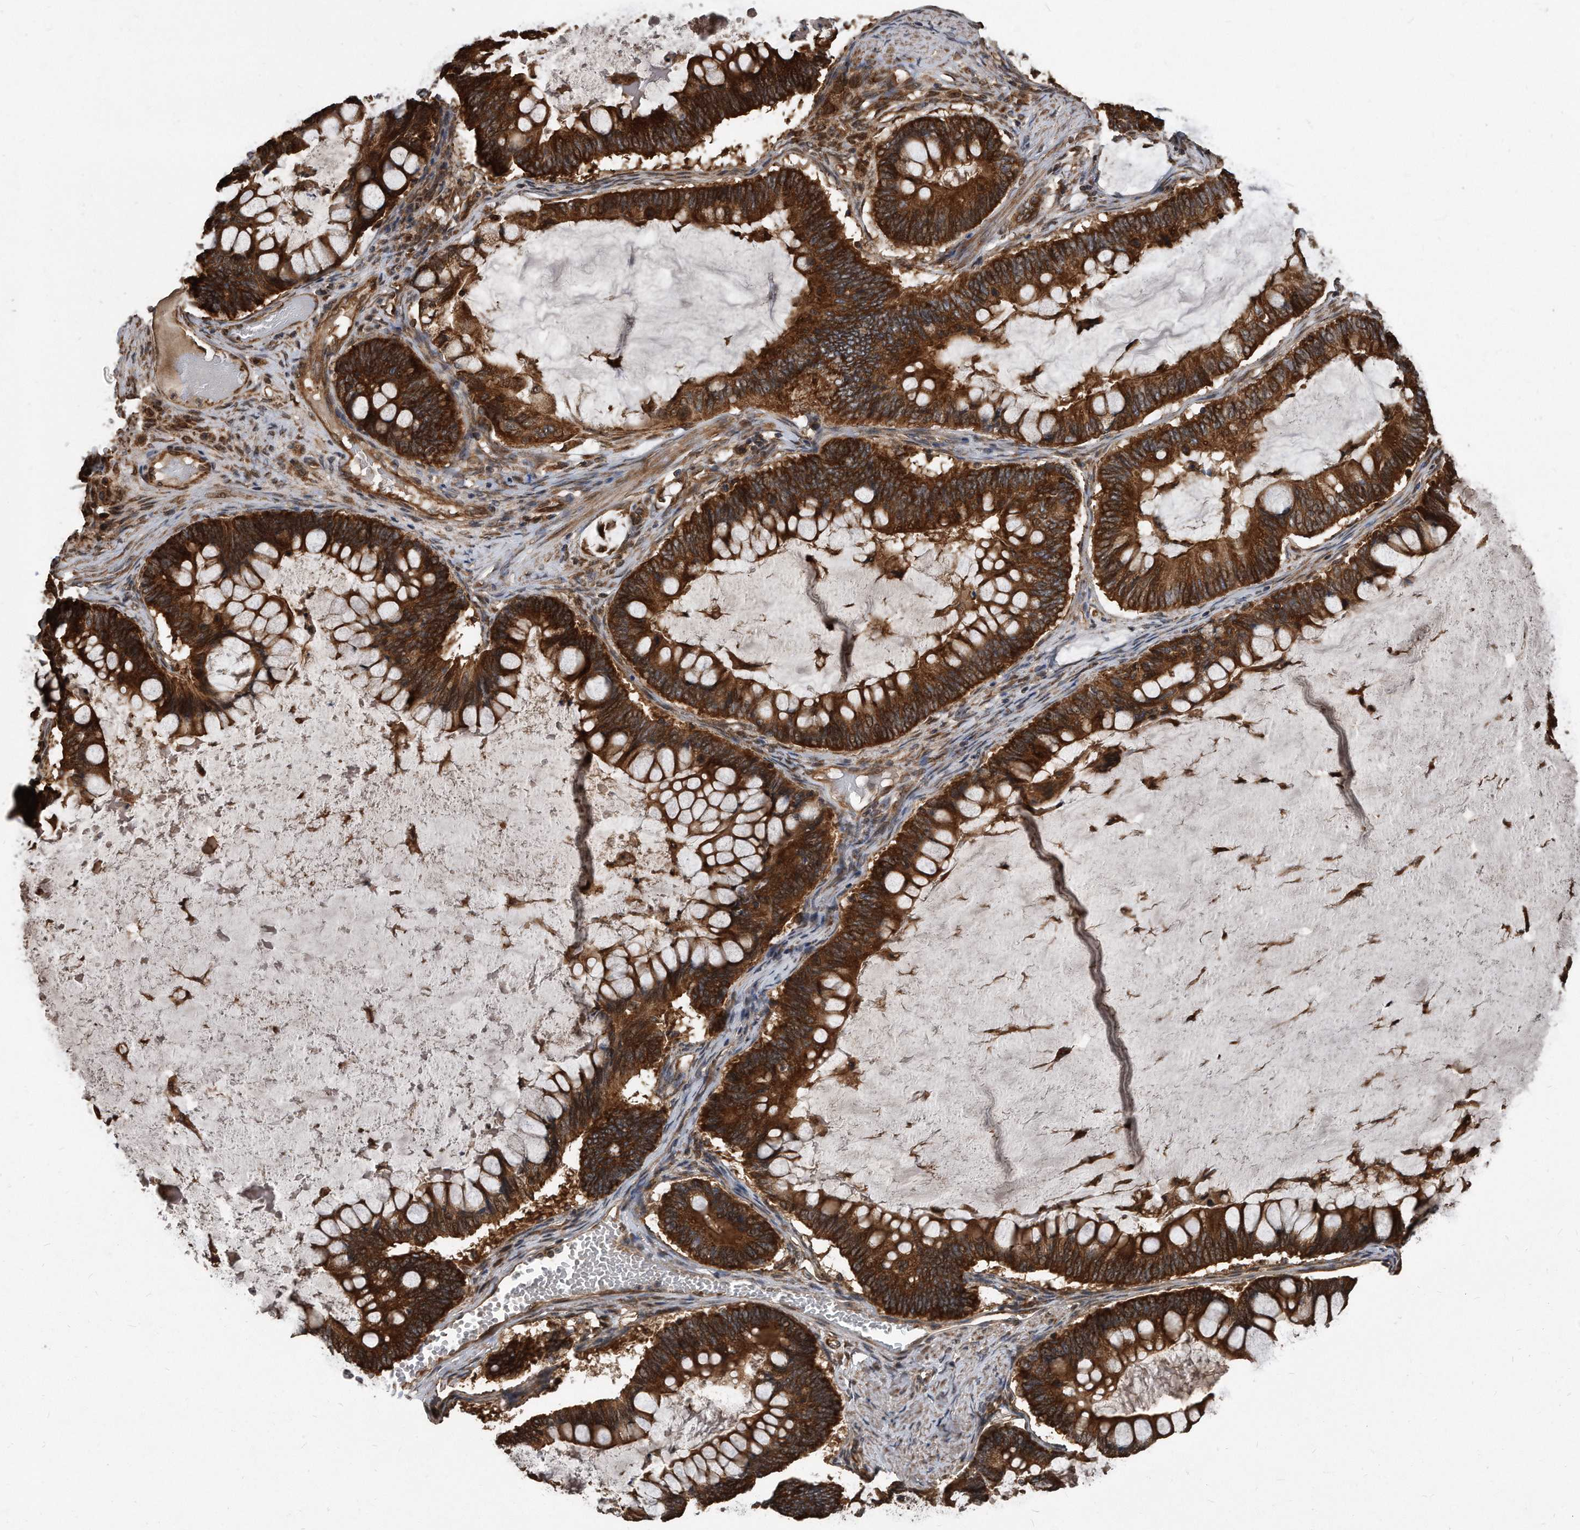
{"staining": {"intensity": "strong", "quantity": ">75%", "location": "cytoplasmic/membranous"}, "tissue": "ovarian cancer", "cell_type": "Tumor cells", "image_type": "cancer", "snomed": [{"axis": "morphology", "description": "Cystadenocarcinoma, mucinous, NOS"}, {"axis": "topography", "description": "Ovary"}], "caption": "Mucinous cystadenocarcinoma (ovarian) was stained to show a protein in brown. There is high levels of strong cytoplasmic/membranous expression in approximately >75% of tumor cells.", "gene": "FAM136A", "patient": {"sex": "female", "age": 61}}